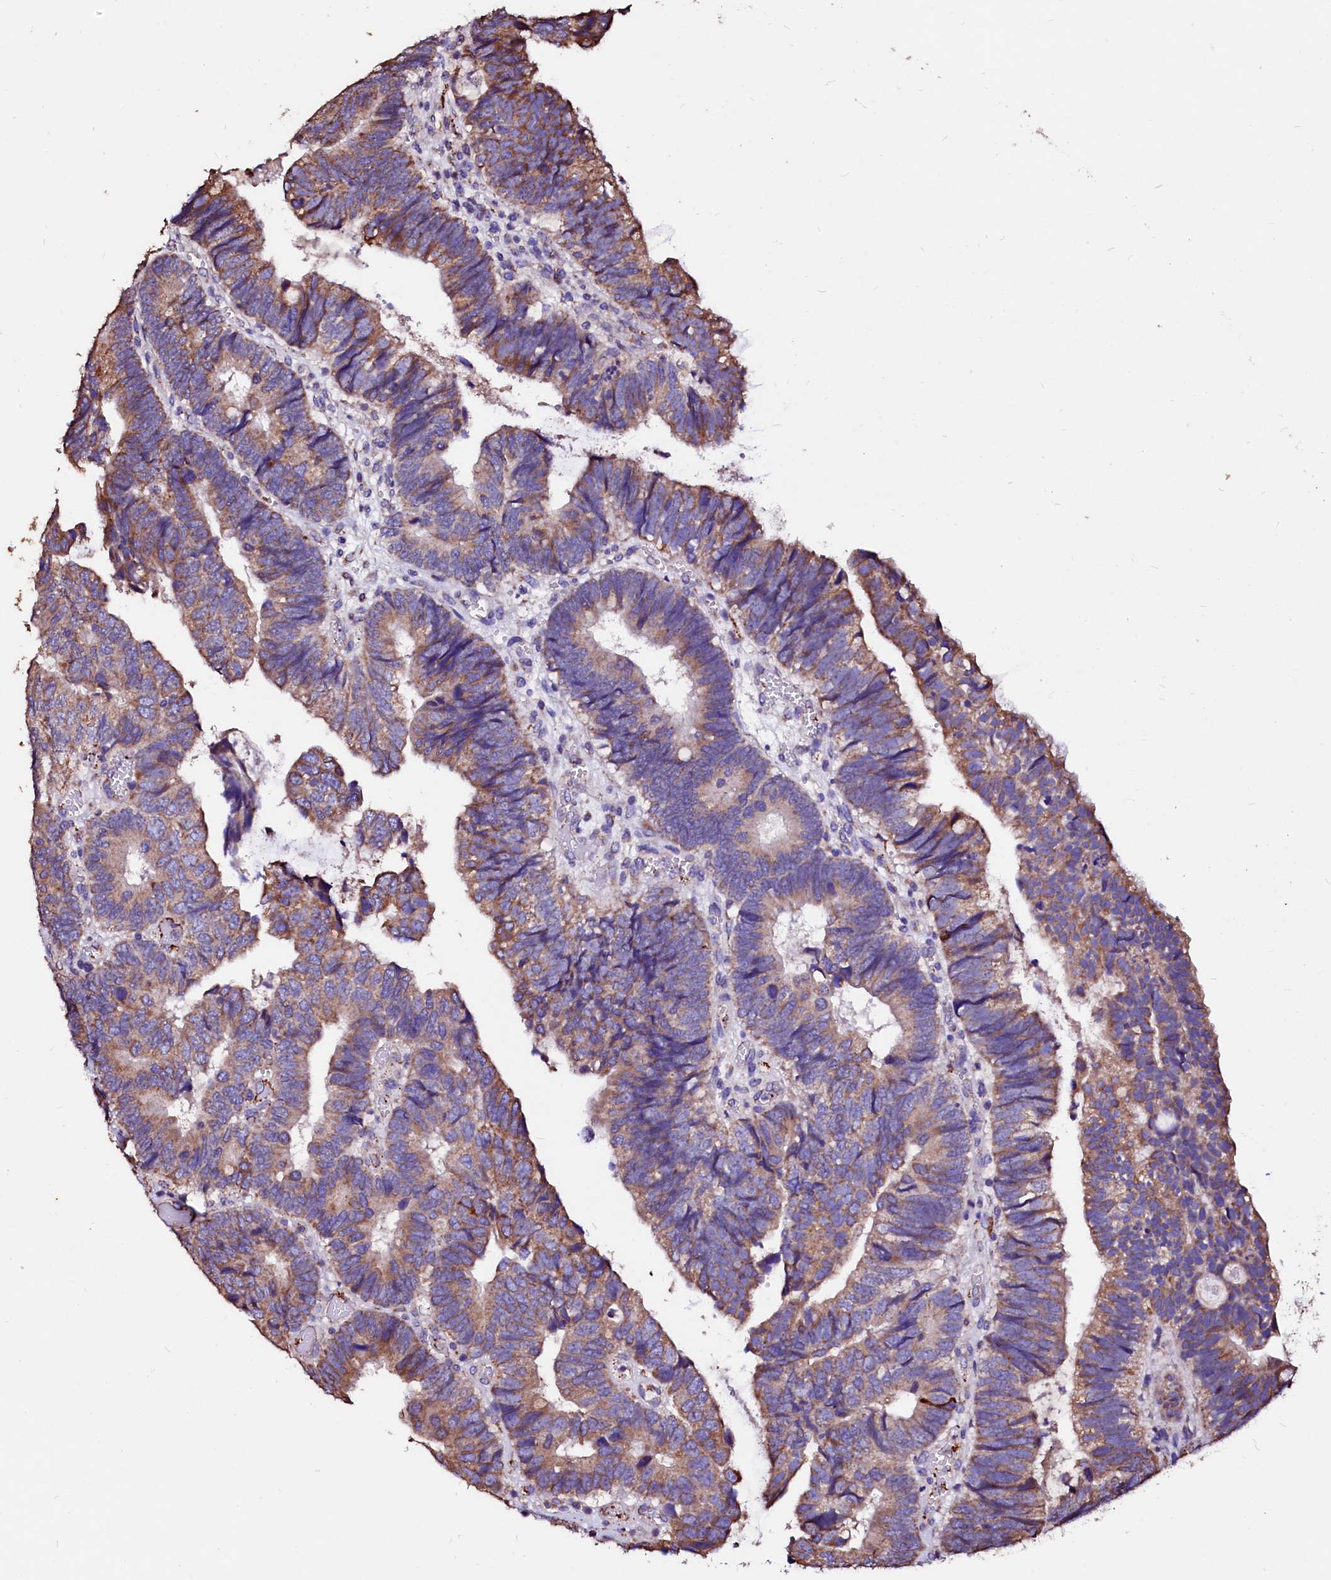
{"staining": {"intensity": "moderate", "quantity": ">75%", "location": "cytoplasmic/membranous"}, "tissue": "colorectal cancer", "cell_type": "Tumor cells", "image_type": "cancer", "snomed": [{"axis": "morphology", "description": "Adenocarcinoma, NOS"}, {"axis": "topography", "description": "Colon"}], "caption": "Colorectal cancer stained for a protein (brown) reveals moderate cytoplasmic/membranous positive expression in approximately >75% of tumor cells.", "gene": "MAOB", "patient": {"sex": "female", "age": 67}}